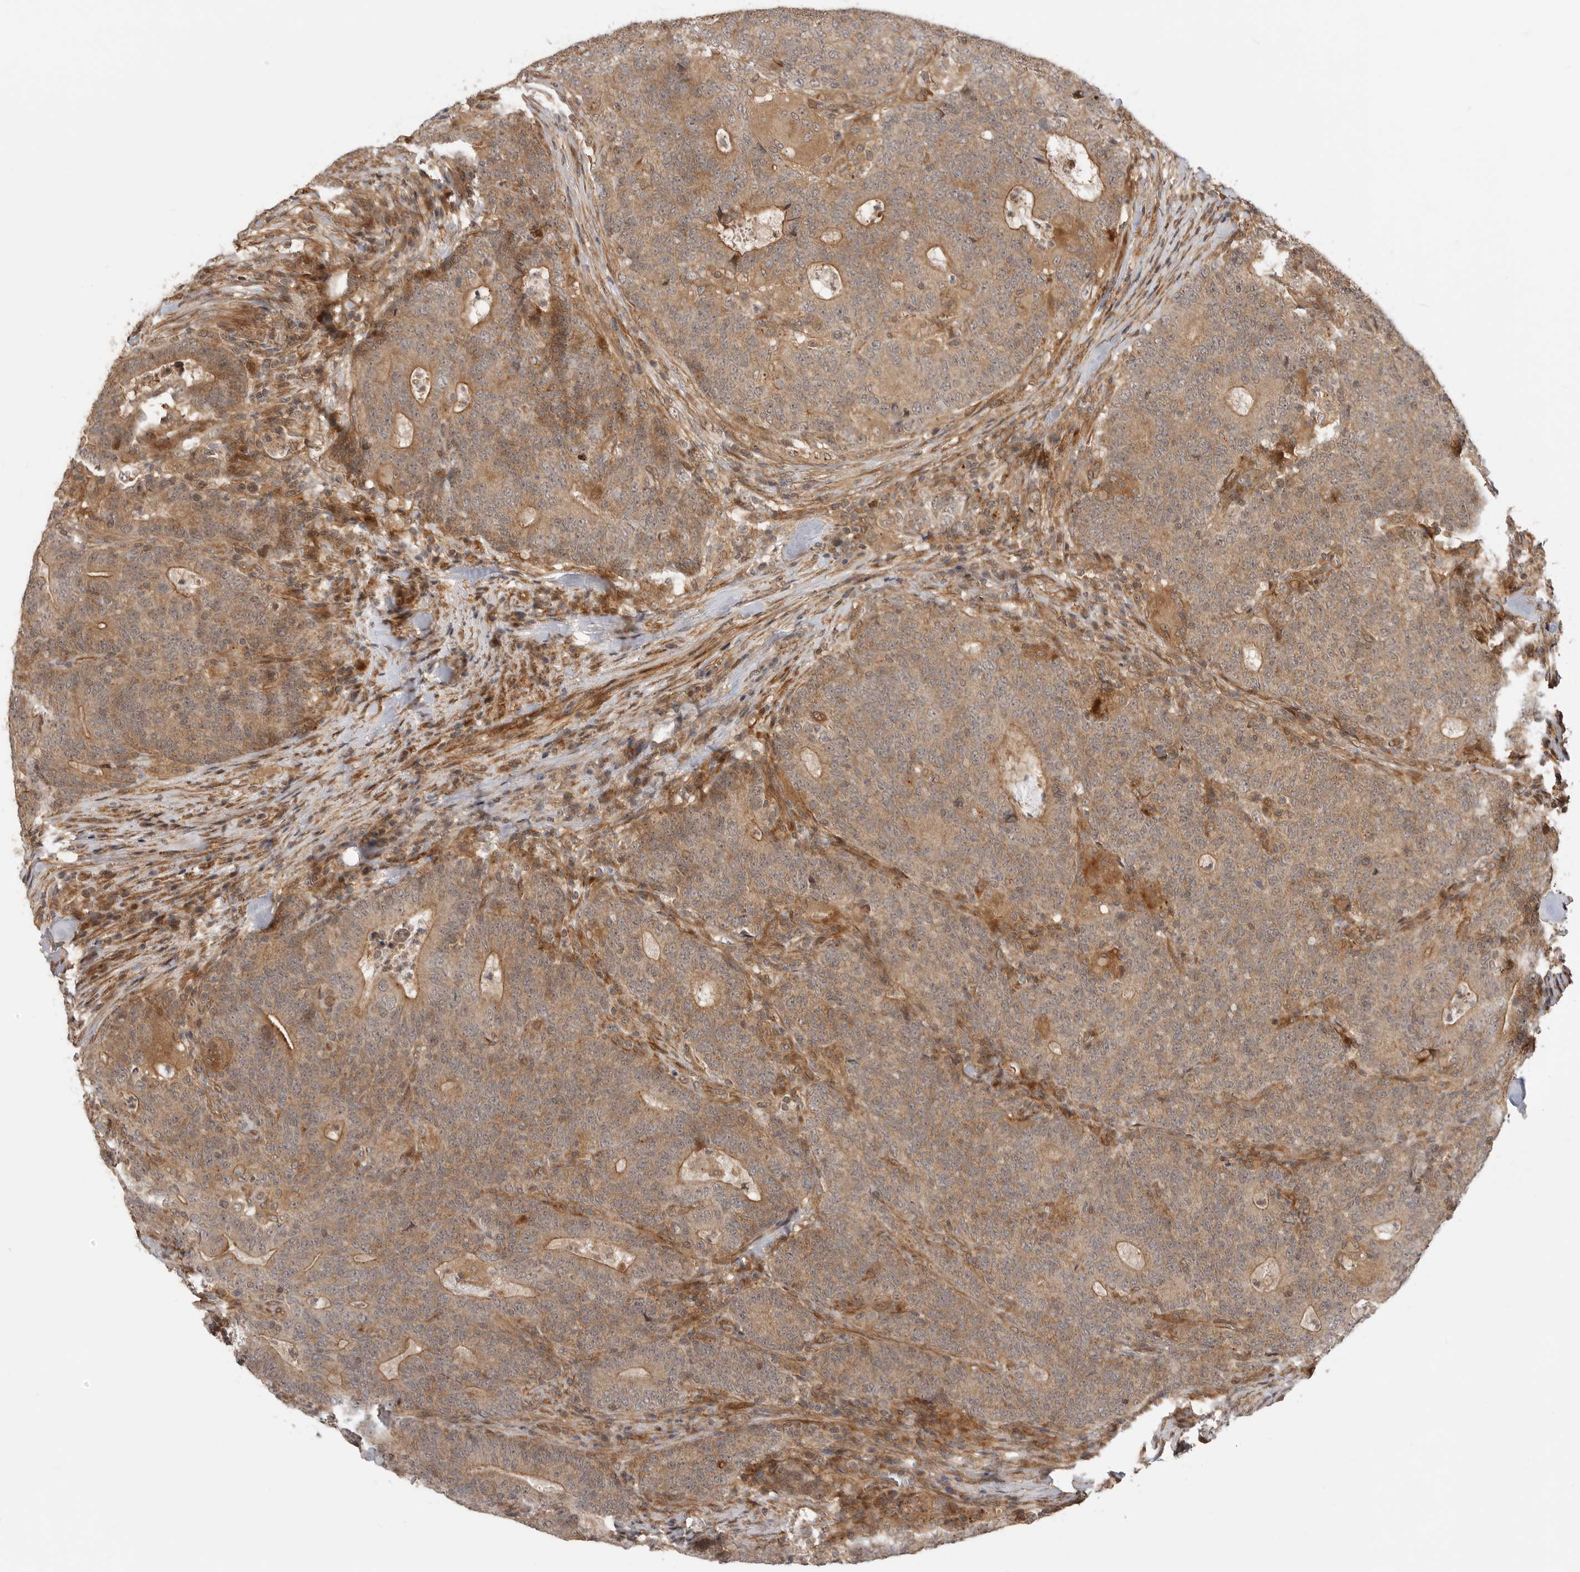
{"staining": {"intensity": "moderate", "quantity": ">75%", "location": "cytoplasmic/membranous"}, "tissue": "colorectal cancer", "cell_type": "Tumor cells", "image_type": "cancer", "snomed": [{"axis": "morphology", "description": "Normal tissue, NOS"}, {"axis": "morphology", "description": "Adenocarcinoma, NOS"}, {"axis": "topography", "description": "Colon"}], "caption": "A histopathology image showing moderate cytoplasmic/membranous positivity in about >75% of tumor cells in adenocarcinoma (colorectal), as visualized by brown immunohistochemical staining.", "gene": "ADPRS", "patient": {"sex": "female", "age": 75}}